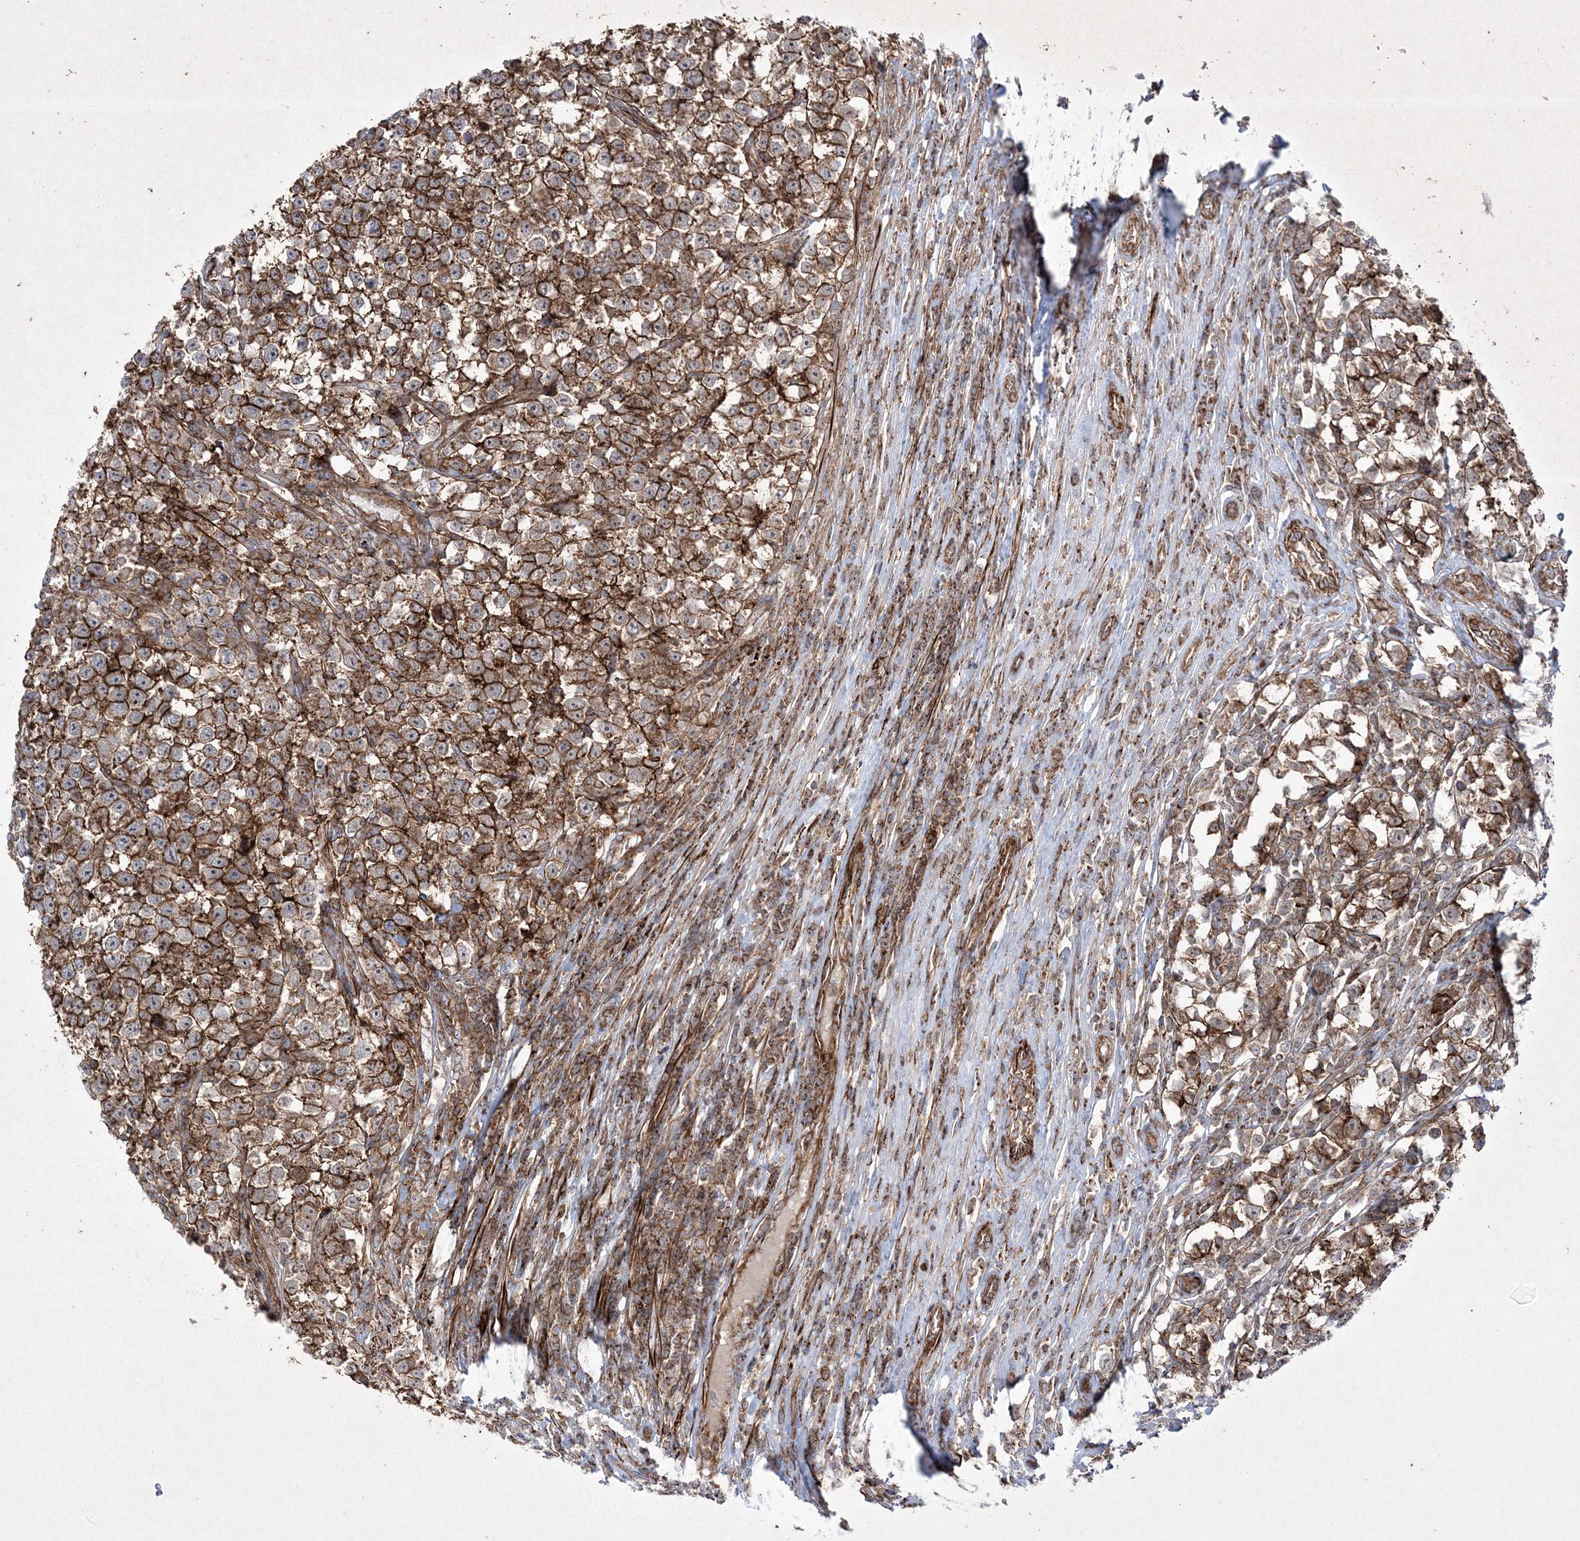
{"staining": {"intensity": "strong", "quantity": ">75%", "location": "cytoplasmic/membranous"}, "tissue": "testis cancer", "cell_type": "Tumor cells", "image_type": "cancer", "snomed": [{"axis": "morphology", "description": "Normal tissue, NOS"}, {"axis": "morphology", "description": "Seminoma, NOS"}, {"axis": "topography", "description": "Testis"}], "caption": "The histopathology image shows staining of testis seminoma, revealing strong cytoplasmic/membranous protein expression (brown color) within tumor cells.", "gene": "RICTOR", "patient": {"sex": "male", "age": 43}}